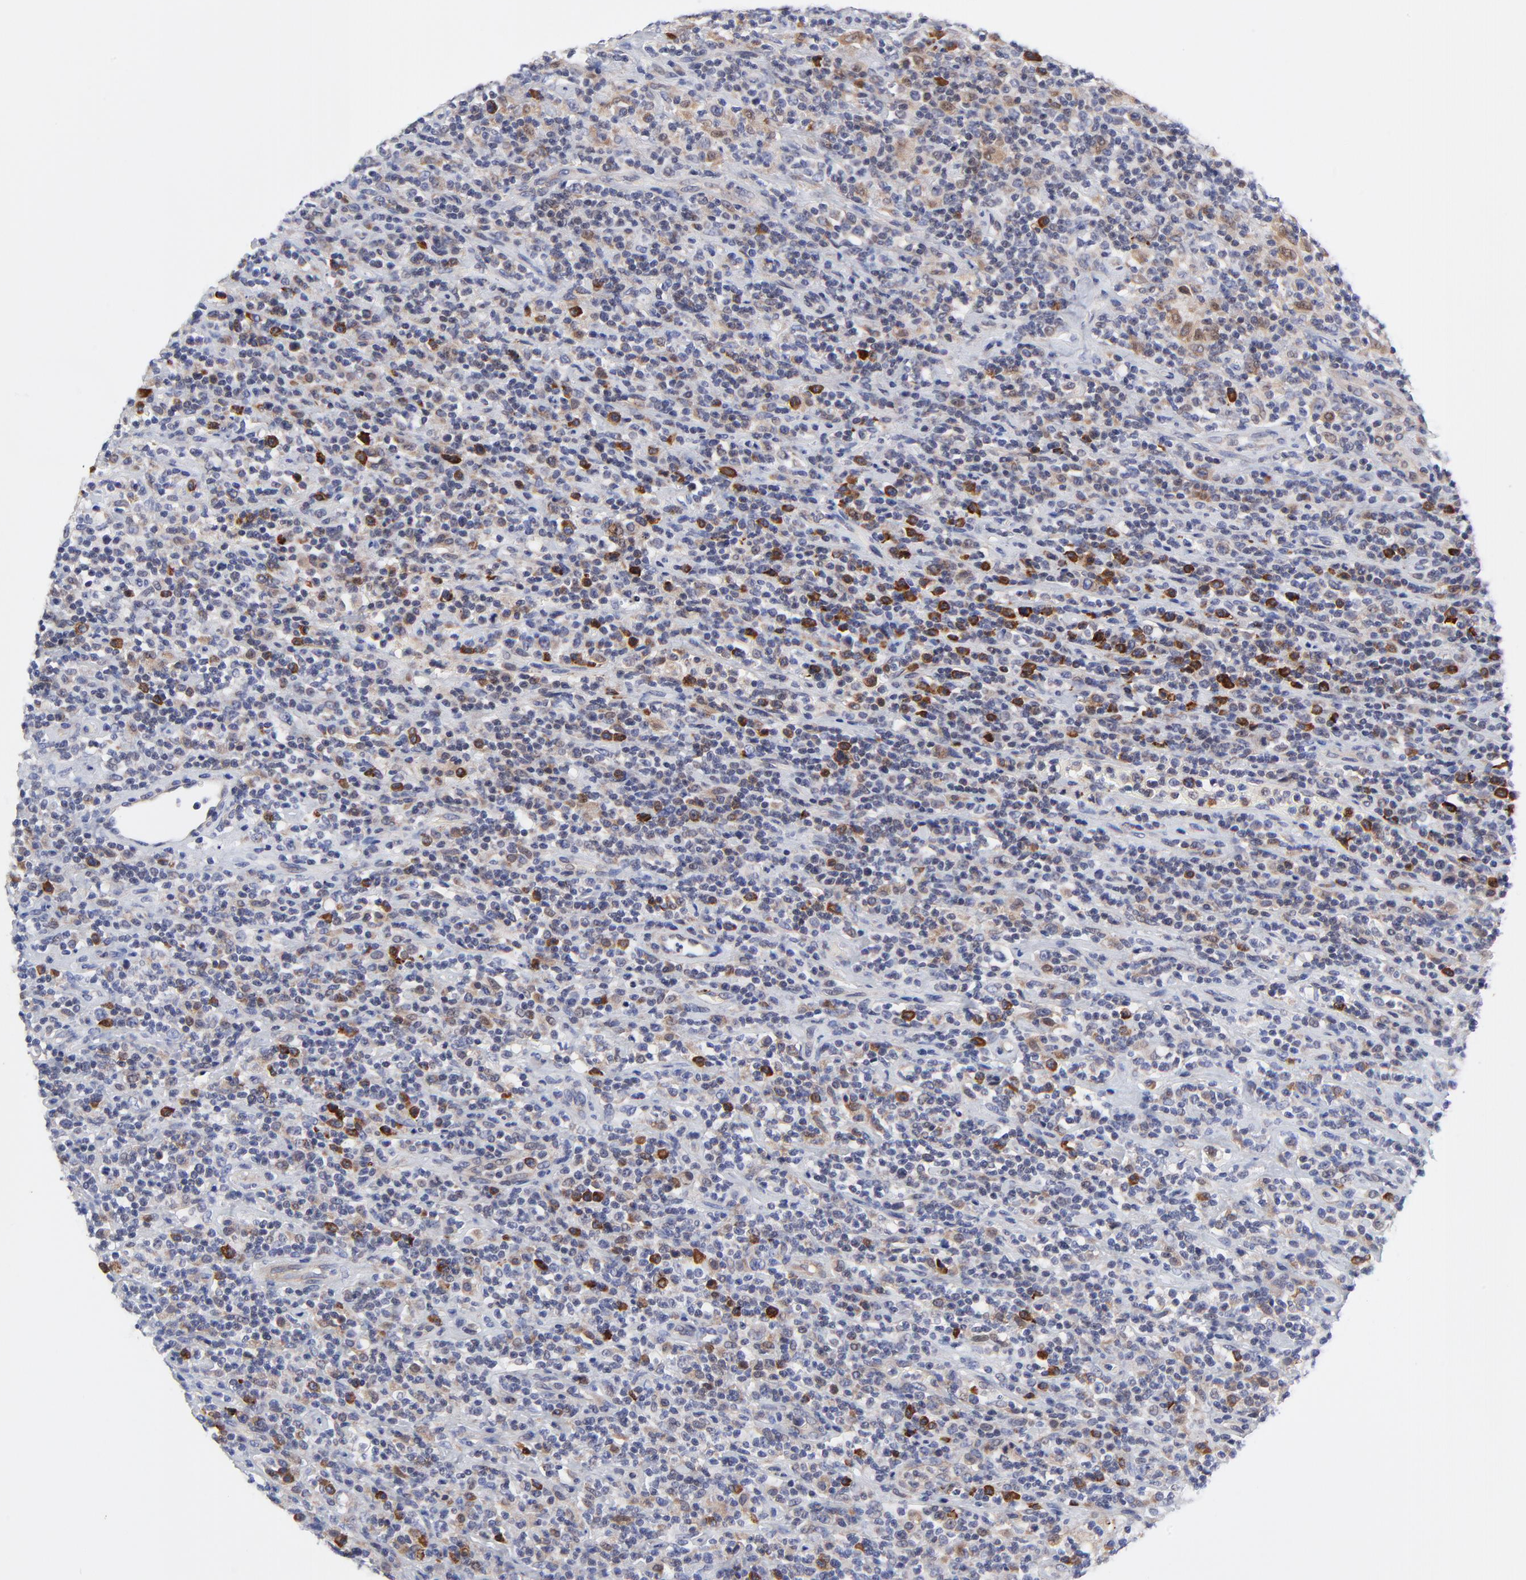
{"staining": {"intensity": "strong", "quantity": "25%-75%", "location": "cytoplasmic/membranous"}, "tissue": "lymphoma", "cell_type": "Tumor cells", "image_type": "cancer", "snomed": [{"axis": "morphology", "description": "Hodgkin's disease, NOS"}, {"axis": "topography", "description": "Lymph node"}], "caption": "This image exhibits immunohistochemistry (IHC) staining of lymphoma, with high strong cytoplasmic/membranous staining in approximately 25%-75% of tumor cells.", "gene": "AFF2", "patient": {"sex": "male", "age": 65}}